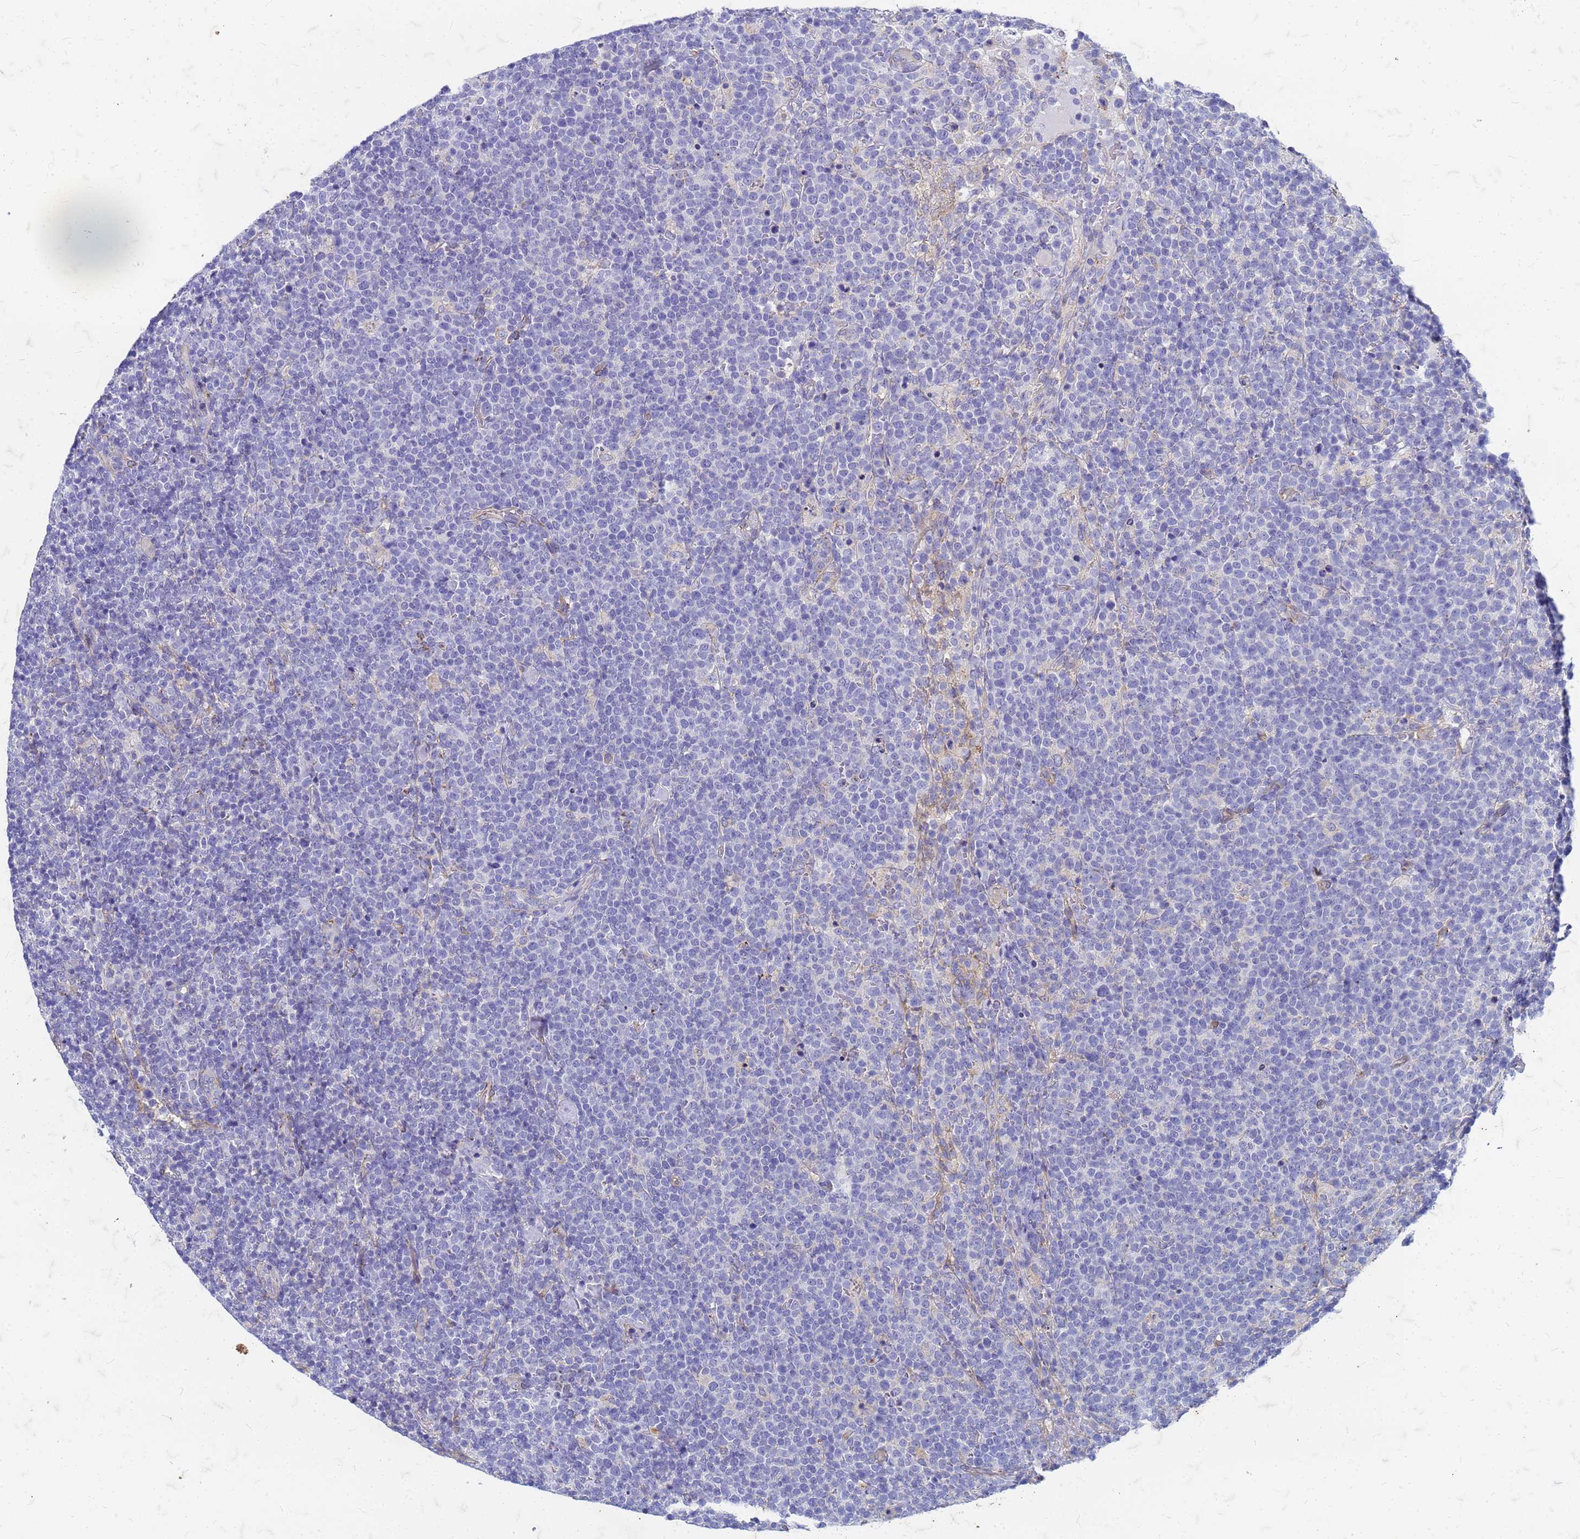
{"staining": {"intensity": "negative", "quantity": "none", "location": "none"}, "tissue": "lymphoma", "cell_type": "Tumor cells", "image_type": "cancer", "snomed": [{"axis": "morphology", "description": "Malignant lymphoma, non-Hodgkin's type, High grade"}, {"axis": "topography", "description": "Lymph node"}], "caption": "The micrograph displays no staining of tumor cells in high-grade malignant lymphoma, non-Hodgkin's type.", "gene": "TRIM64B", "patient": {"sex": "male", "age": 61}}